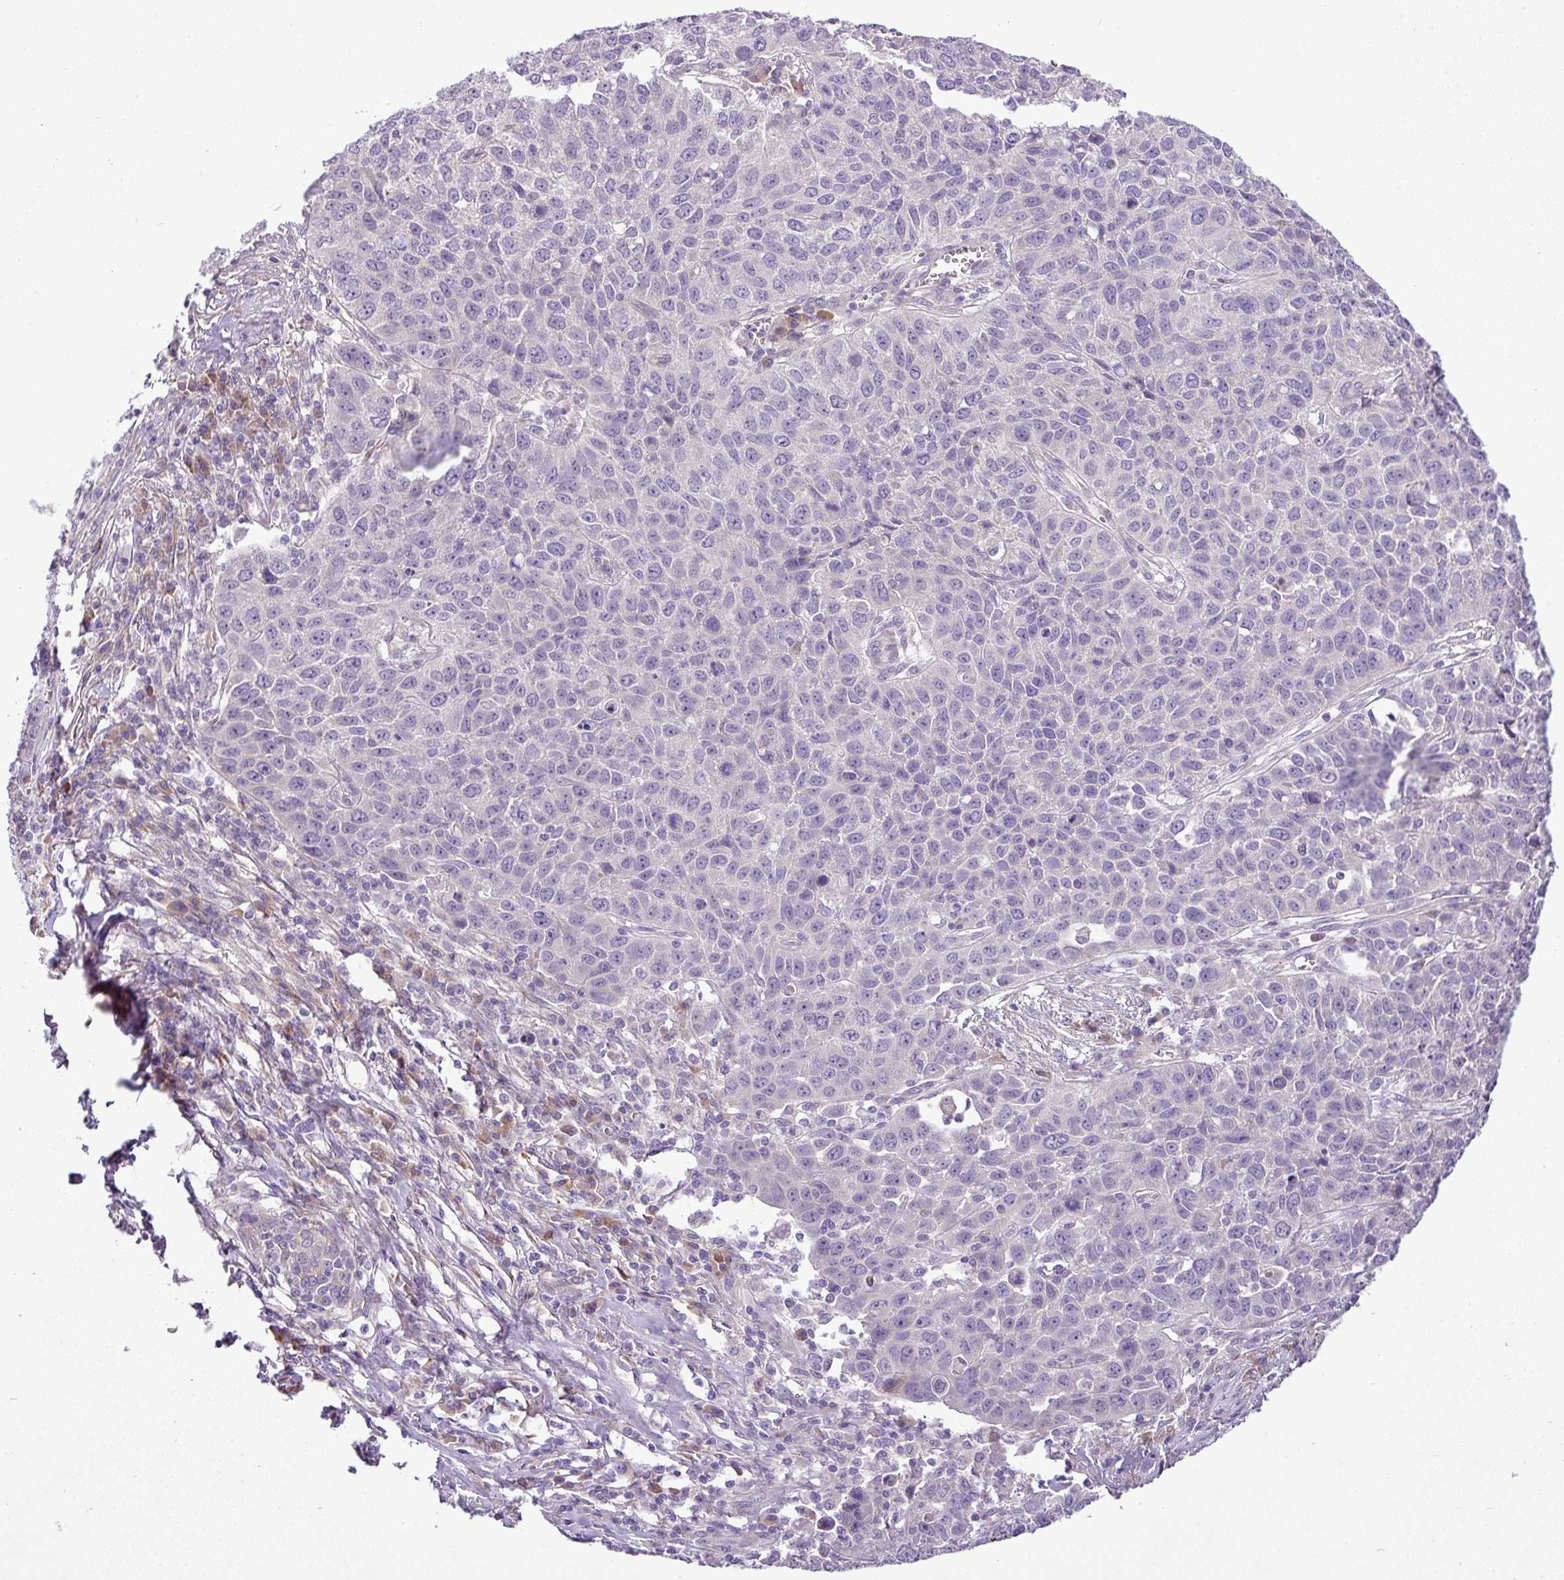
{"staining": {"intensity": "negative", "quantity": "none", "location": "none"}, "tissue": "lung cancer", "cell_type": "Tumor cells", "image_type": "cancer", "snomed": [{"axis": "morphology", "description": "Squamous cell carcinoma, NOS"}, {"axis": "topography", "description": "Lung"}], "caption": "Immunohistochemistry (IHC) image of neoplastic tissue: human lung cancer stained with DAB (3,3'-diaminobenzidine) reveals no significant protein staining in tumor cells. (DAB IHC, high magnification).", "gene": "MOCS3", "patient": {"sex": "male", "age": 76}}